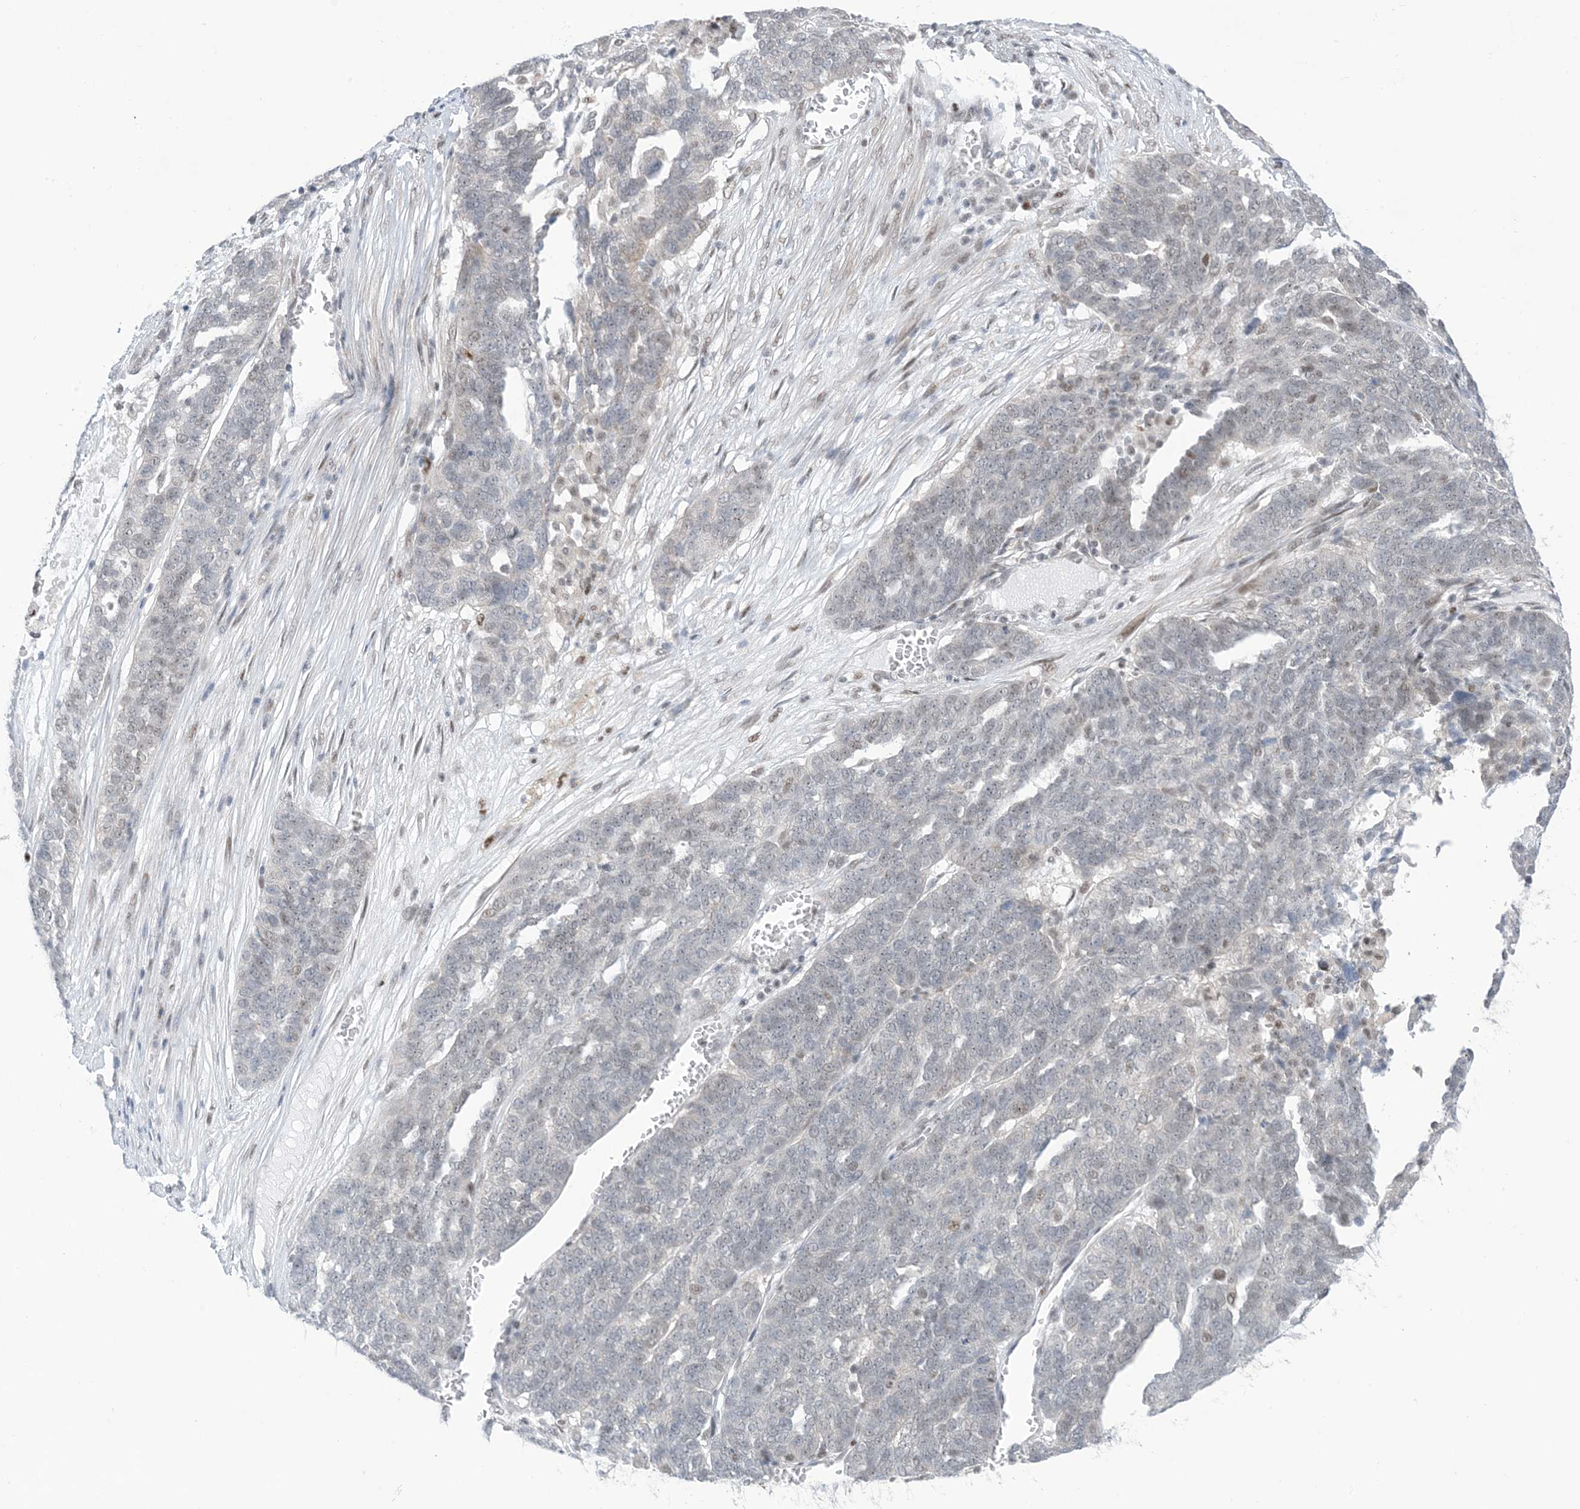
{"staining": {"intensity": "negative", "quantity": "none", "location": "none"}, "tissue": "ovarian cancer", "cell_type": "Tumor cells", "image_type": "cancer", "snomed": [{"axis": "morphology", "description": "Cystadenocarcinoma, serous, NOS"}, {"axis": "topography", "description": "Ovary"}], "caption": "High power microscopy micrograph of an IHC micrograph of ovarian cancer (serous cystadenocarcinoma), revealing no significant expression in tumor cells. (Brightfield microscopy of DAB immunohistochemistry (IHC) at high magnification).", "gene": "TFPT", "patient": {"sex": "female", "age": 59}}